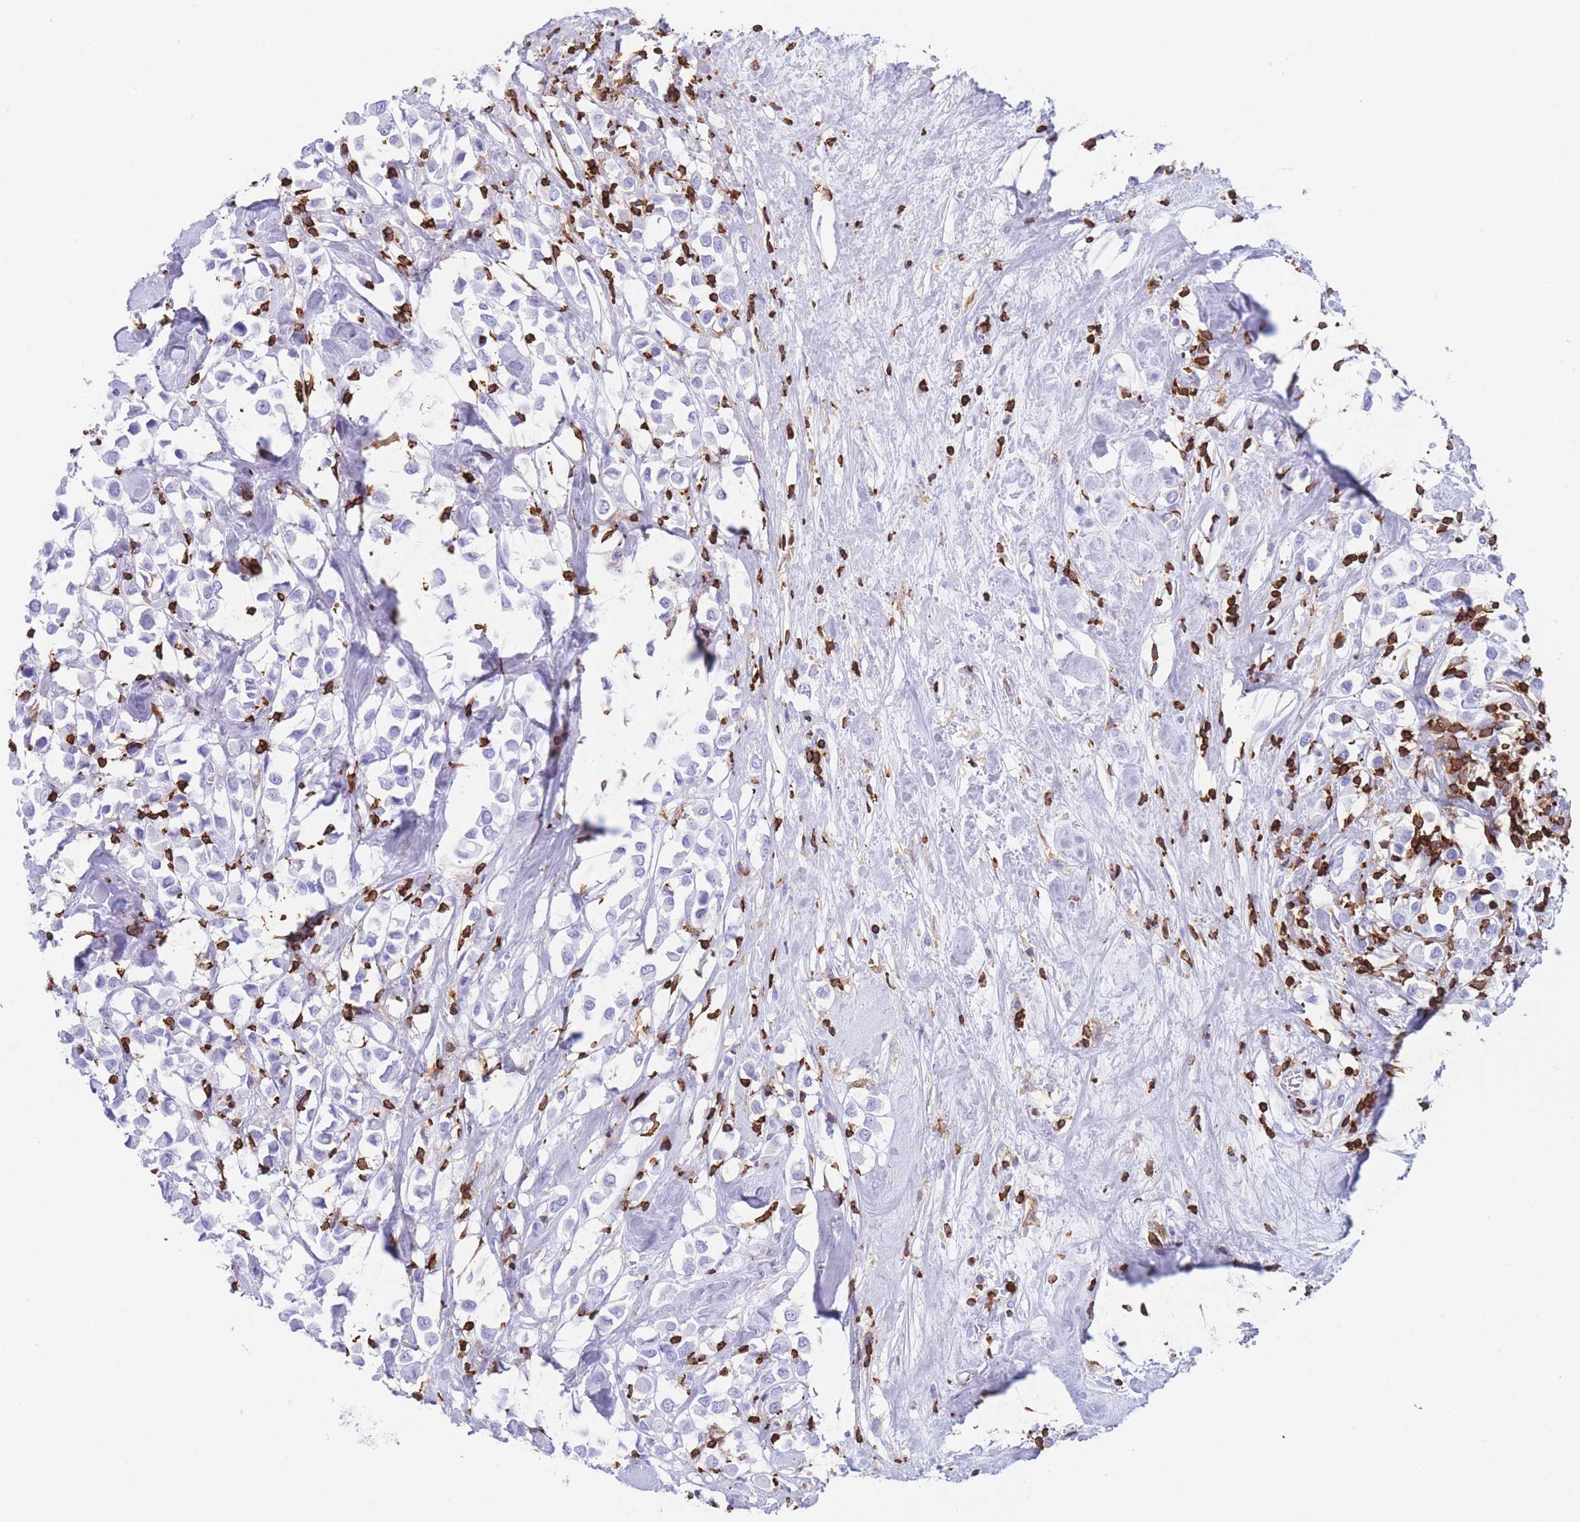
{"staining": {"intensity": "negative", "quantity": "none", "location": "none"}, "tissue": "breast cancer", "cell_type": "Tumor cells", "image_type": "cancer", "snomed": [{"axis": "morphology", "description": "Duct carcinoma"}, {"axis": "topography", "description": "Breast"}], "caption": "DAB immunohistochemical staining of human breast cancer (invasive ductal carcinoma) reveals no significant positivity in tumor cells.", "gene": "CORO1A", "patient": {"sex": "female", "age": 61}}